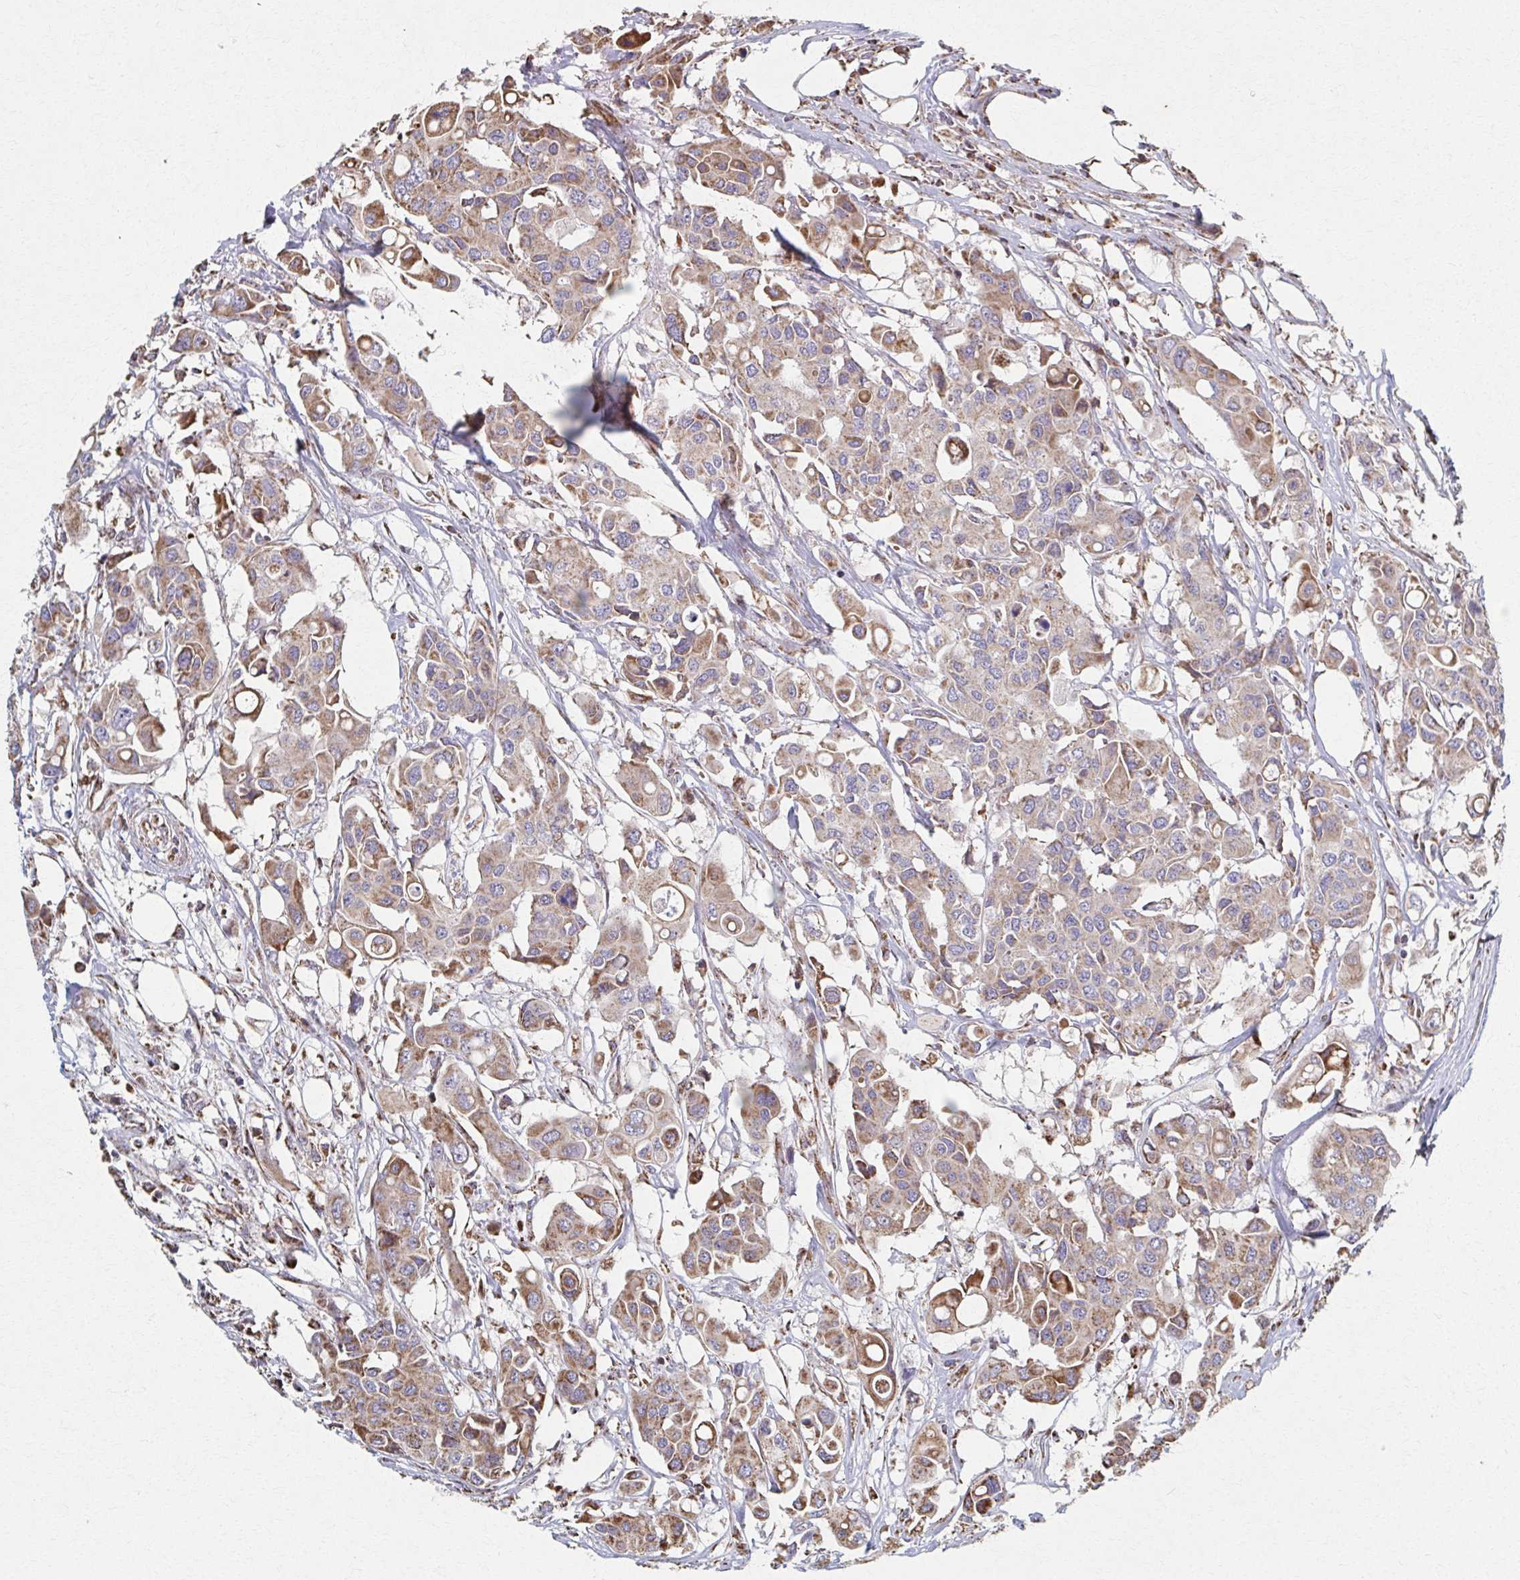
{"staining": {"intensity": "moderate", "quantity": "25%-75%", "location": "cytoplasmic/membranous"}, "tissue": "colorectal cancer", "cell_type": "Tumor cells", "image_type": "cancer", "snomed": [{"axis": "morphology", "description": "Adenocarcinoma, NOS"}, {"axis": "topography", "description": "Colon"}], "caption": "A medium amount of moderate cytoplasmic/membranous positivity is seen in about 25%-75% of tumor cells in colorectal adenocarcinoma tissue. The protein of interest is shown in brown color, while the nuclei are stained blue.", "gene": "SAT1", "patient": {"sex": "male", "age": 77}}